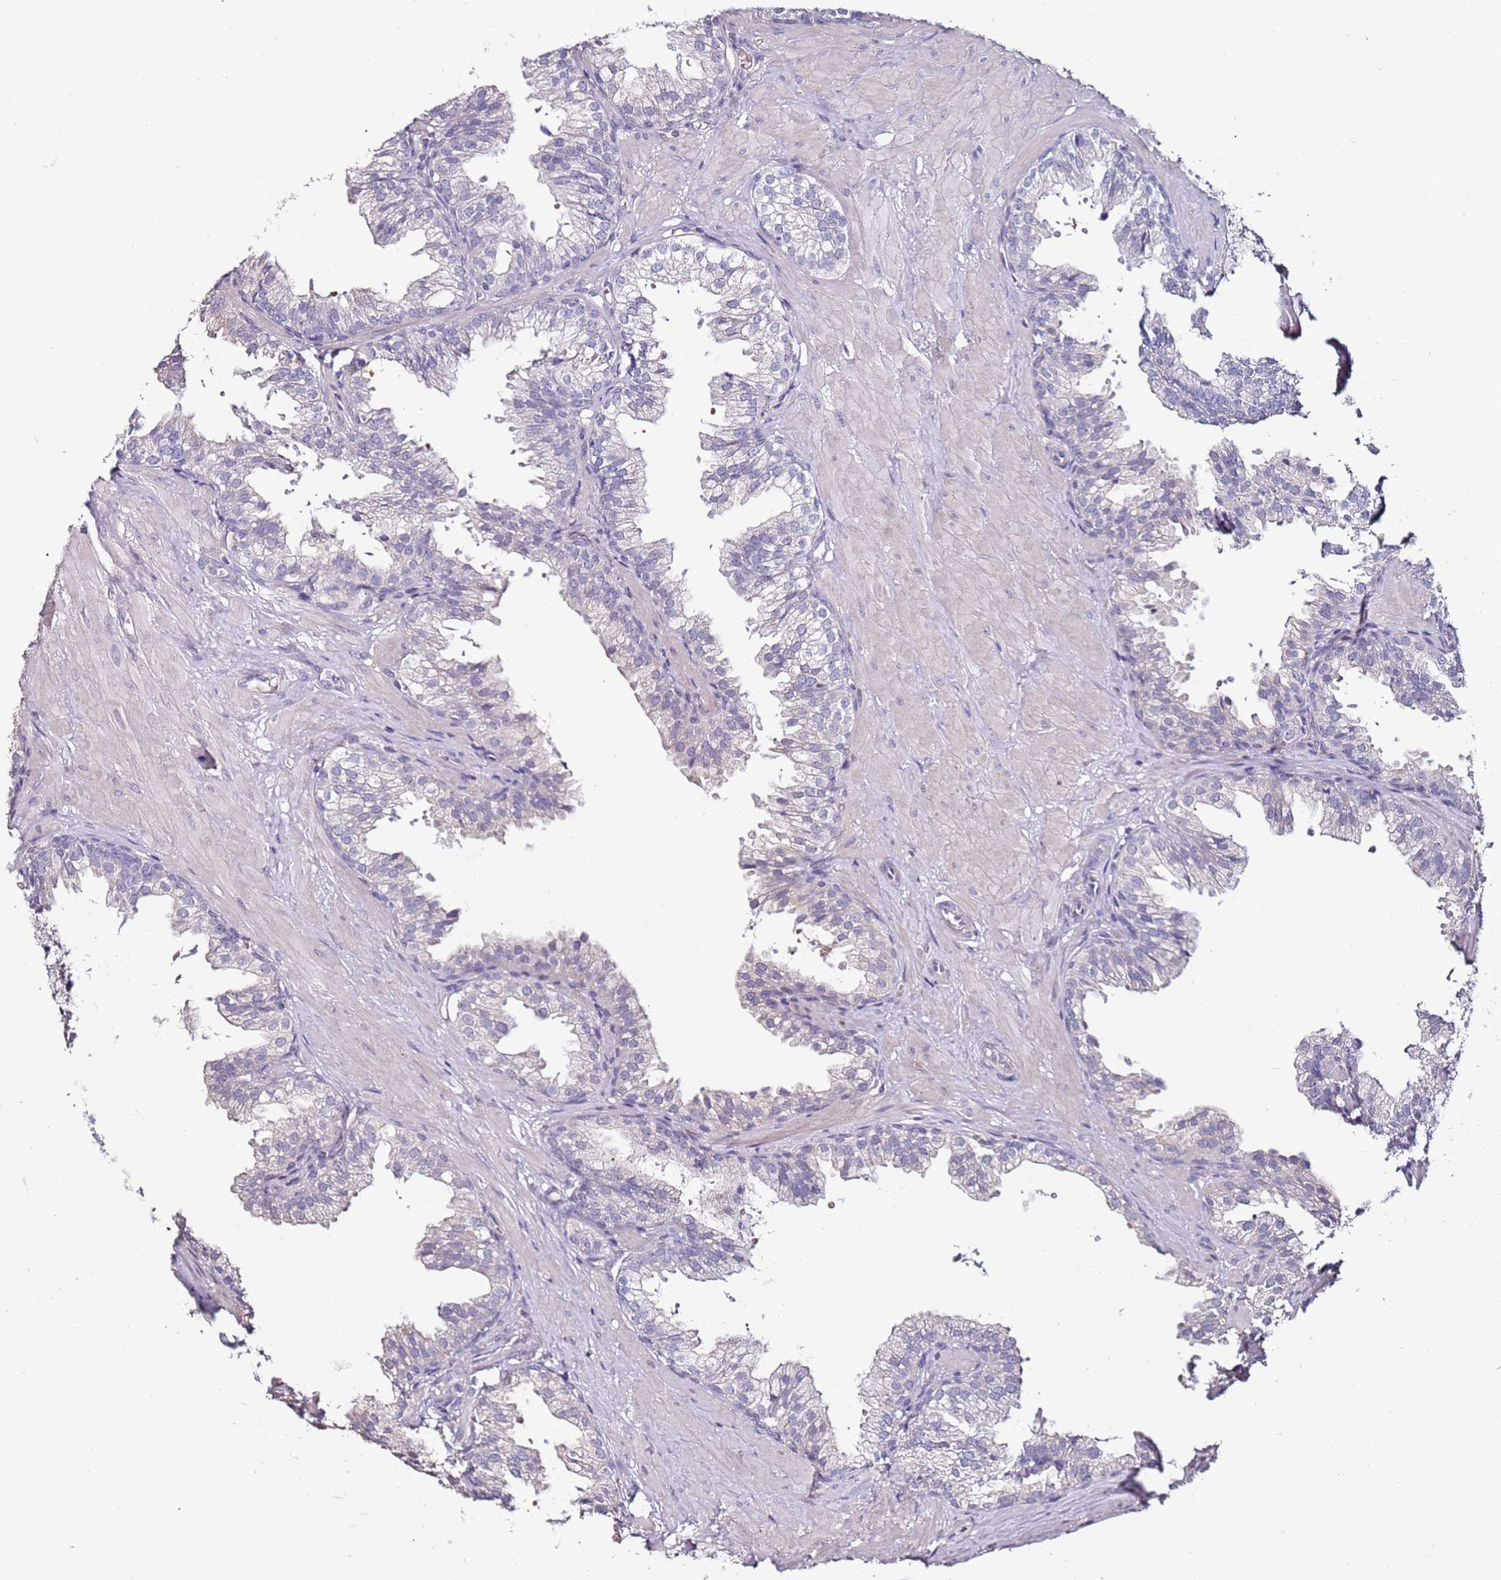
{"staining": {"intensity": "negative", "quantity": "none", "location": "none"}, "tissue": "prostate", "cell_type": "Glandular cells", "image_type": "normal", "snomed": [{"axis": "morphology", "description": "Normal tissue, NOS"}, {"axis": "topography", "description": "Prostate"}, {"axis": "topography", "description": "Peripheral nerve tissue"}], "caption": "Photomicrograph shows no significant protein staining in glandular cells of normal prostate.", "gene": "C3orf80", "patient": {"sex": "male", "age": 55}}